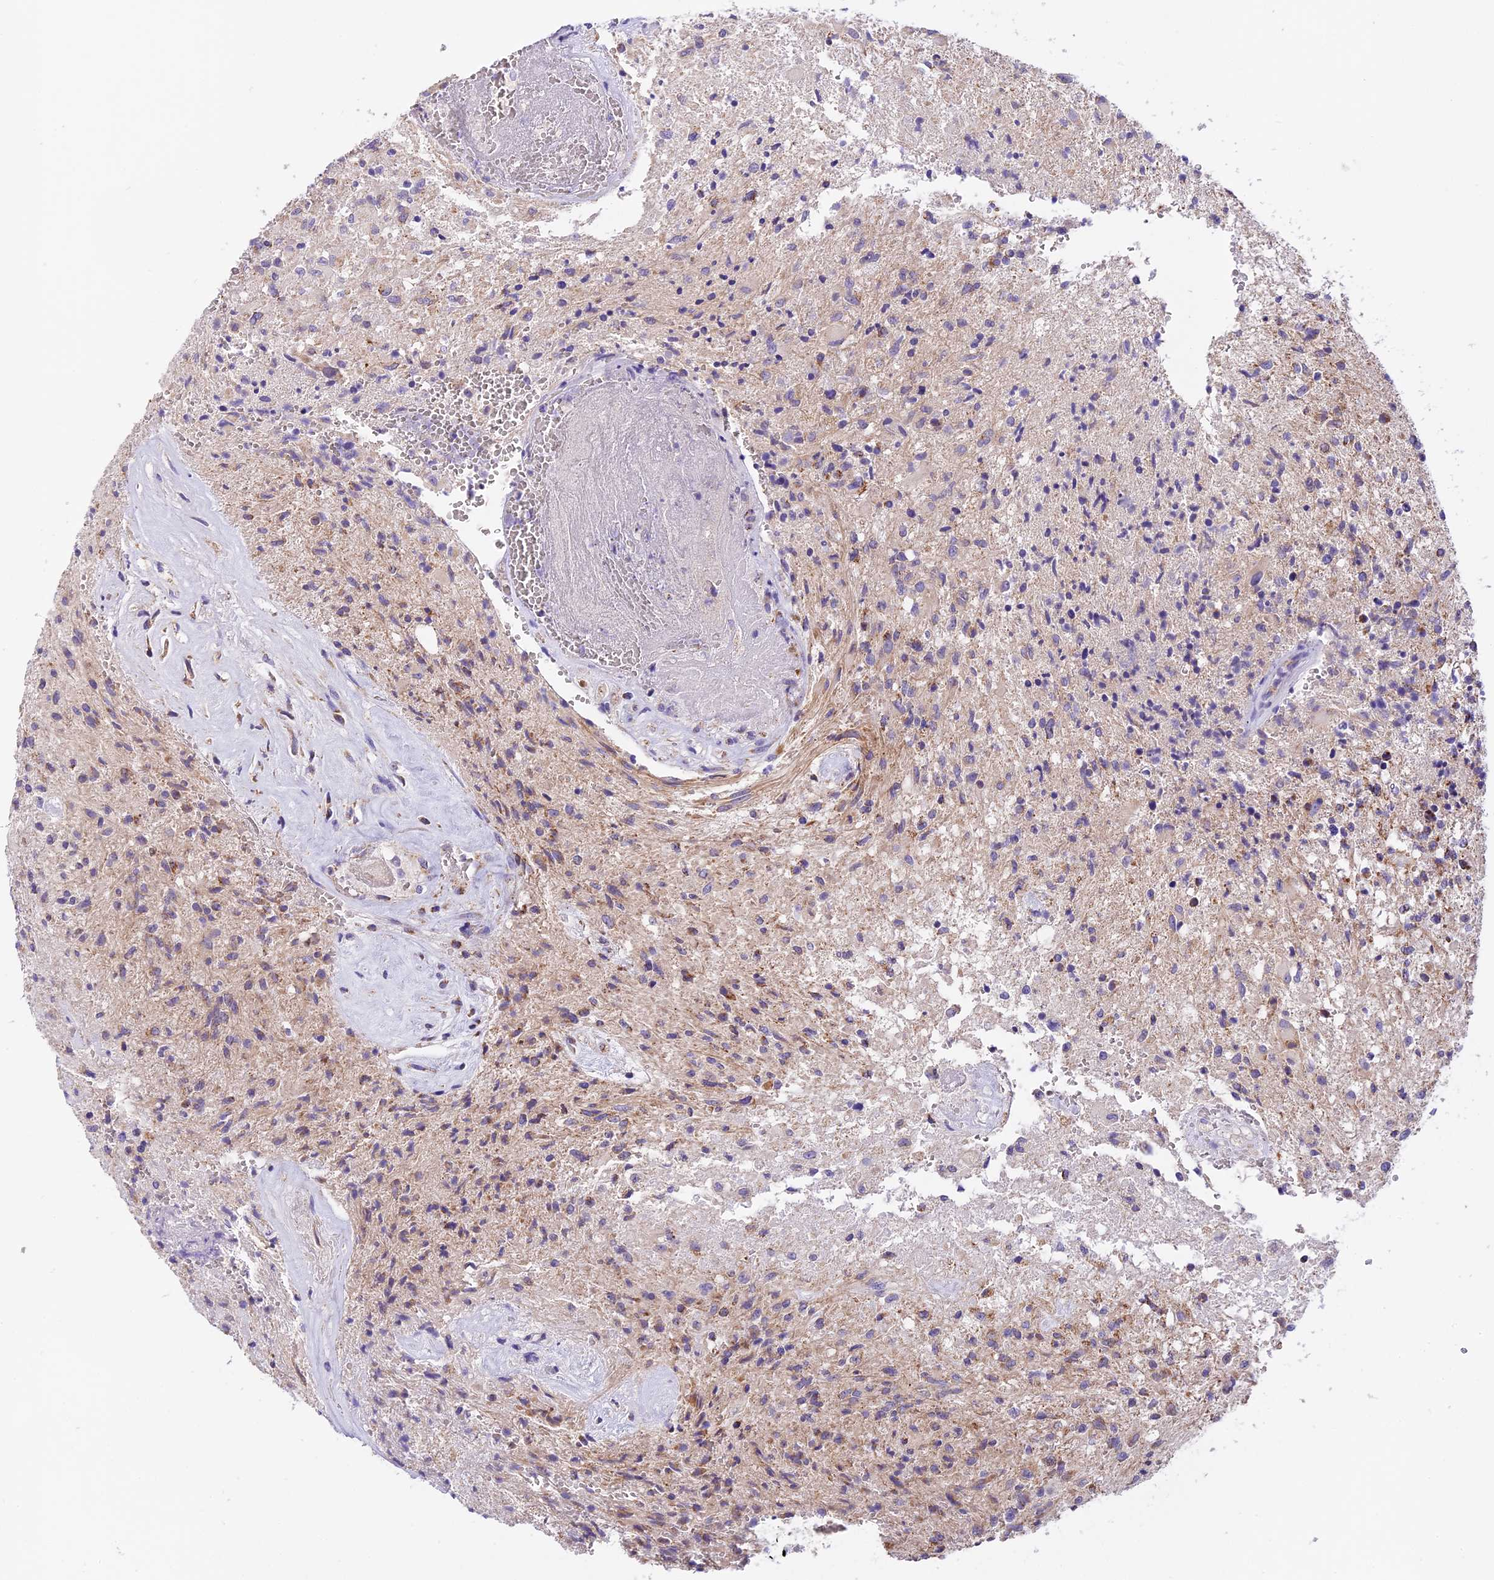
{"staining": {"intensity": "moderate", "quantity": "<25%", "location": "cytoplasmic/membranous"}, "tissue": "glioma", "cell_type": "Tumor cells", "image_type": "cancer", "snomed": [{"axis": "morphology", "description": "Glioma, malignant, High grade"}, {"axis": "topography", "description": "Brain"}], "caption": "Tumor cells reveal low levels of moderate cytoplasmic/membranous staining in about <25% of cells in high-grade glioma (malignant).", "gene": "MGME1", "patient": {"sex": "male", "age": 56}}